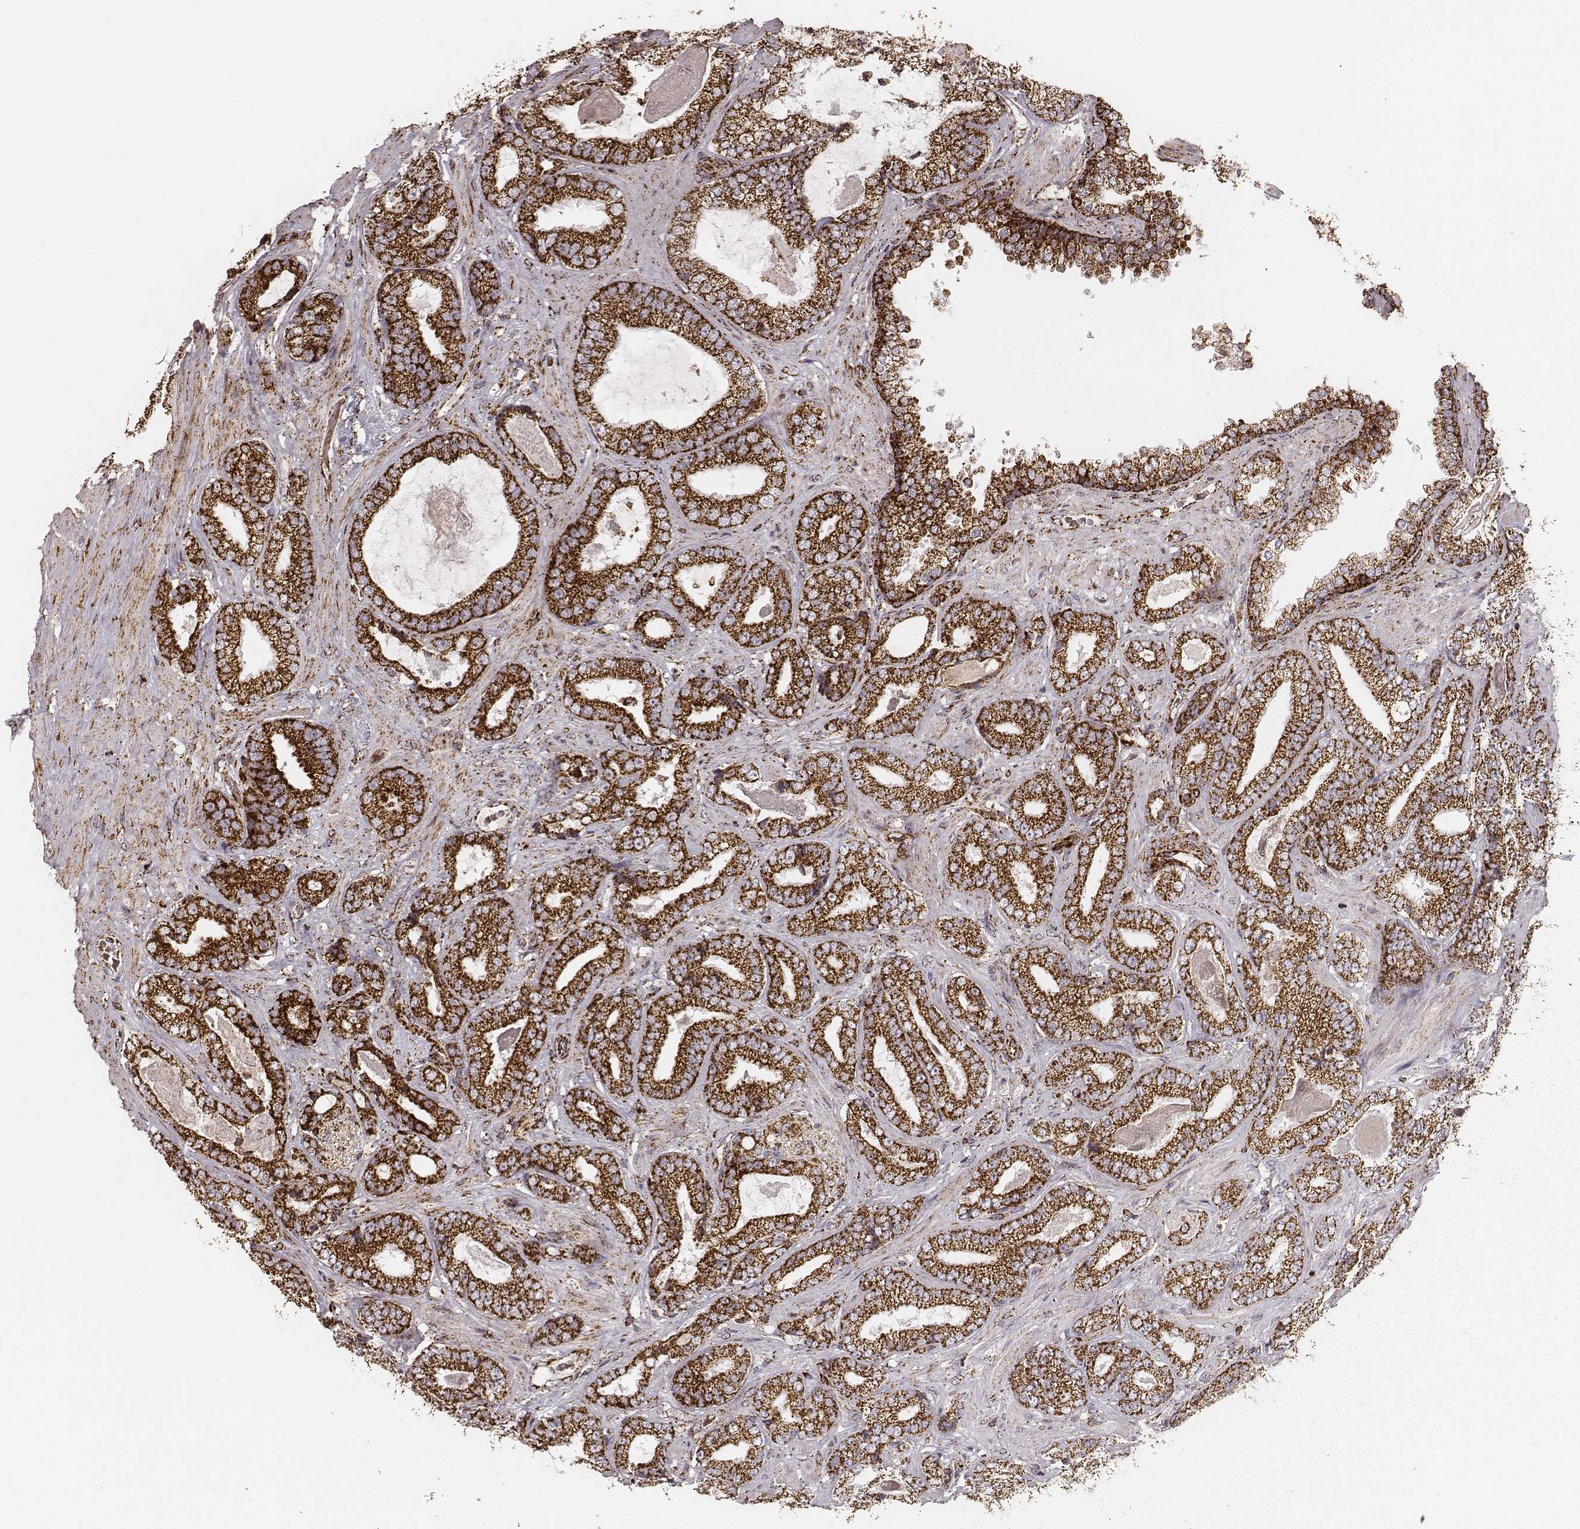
{"staining": {"intensity": "strong", "quantity": ">75%", "location": "cytoplasmic/membranous"}, "tissue": "prostate cancer", "cell_type": "Tumor cells", "image_type": "cancer", "snomed": [{"axis": "morphology", "description": "Adenocarcinoma, Low grade"}, {"axis": "topography", "description": "Prostate"}], "caption": "The histopathology image reveals staining of prostate adenocarcinoma (low-grade), revealing strong cytoplasmic/membranous protein staining (brown color) within tumor cells.", "gene": "TUFM", "patient": {"sex": "male", "age": 61}}